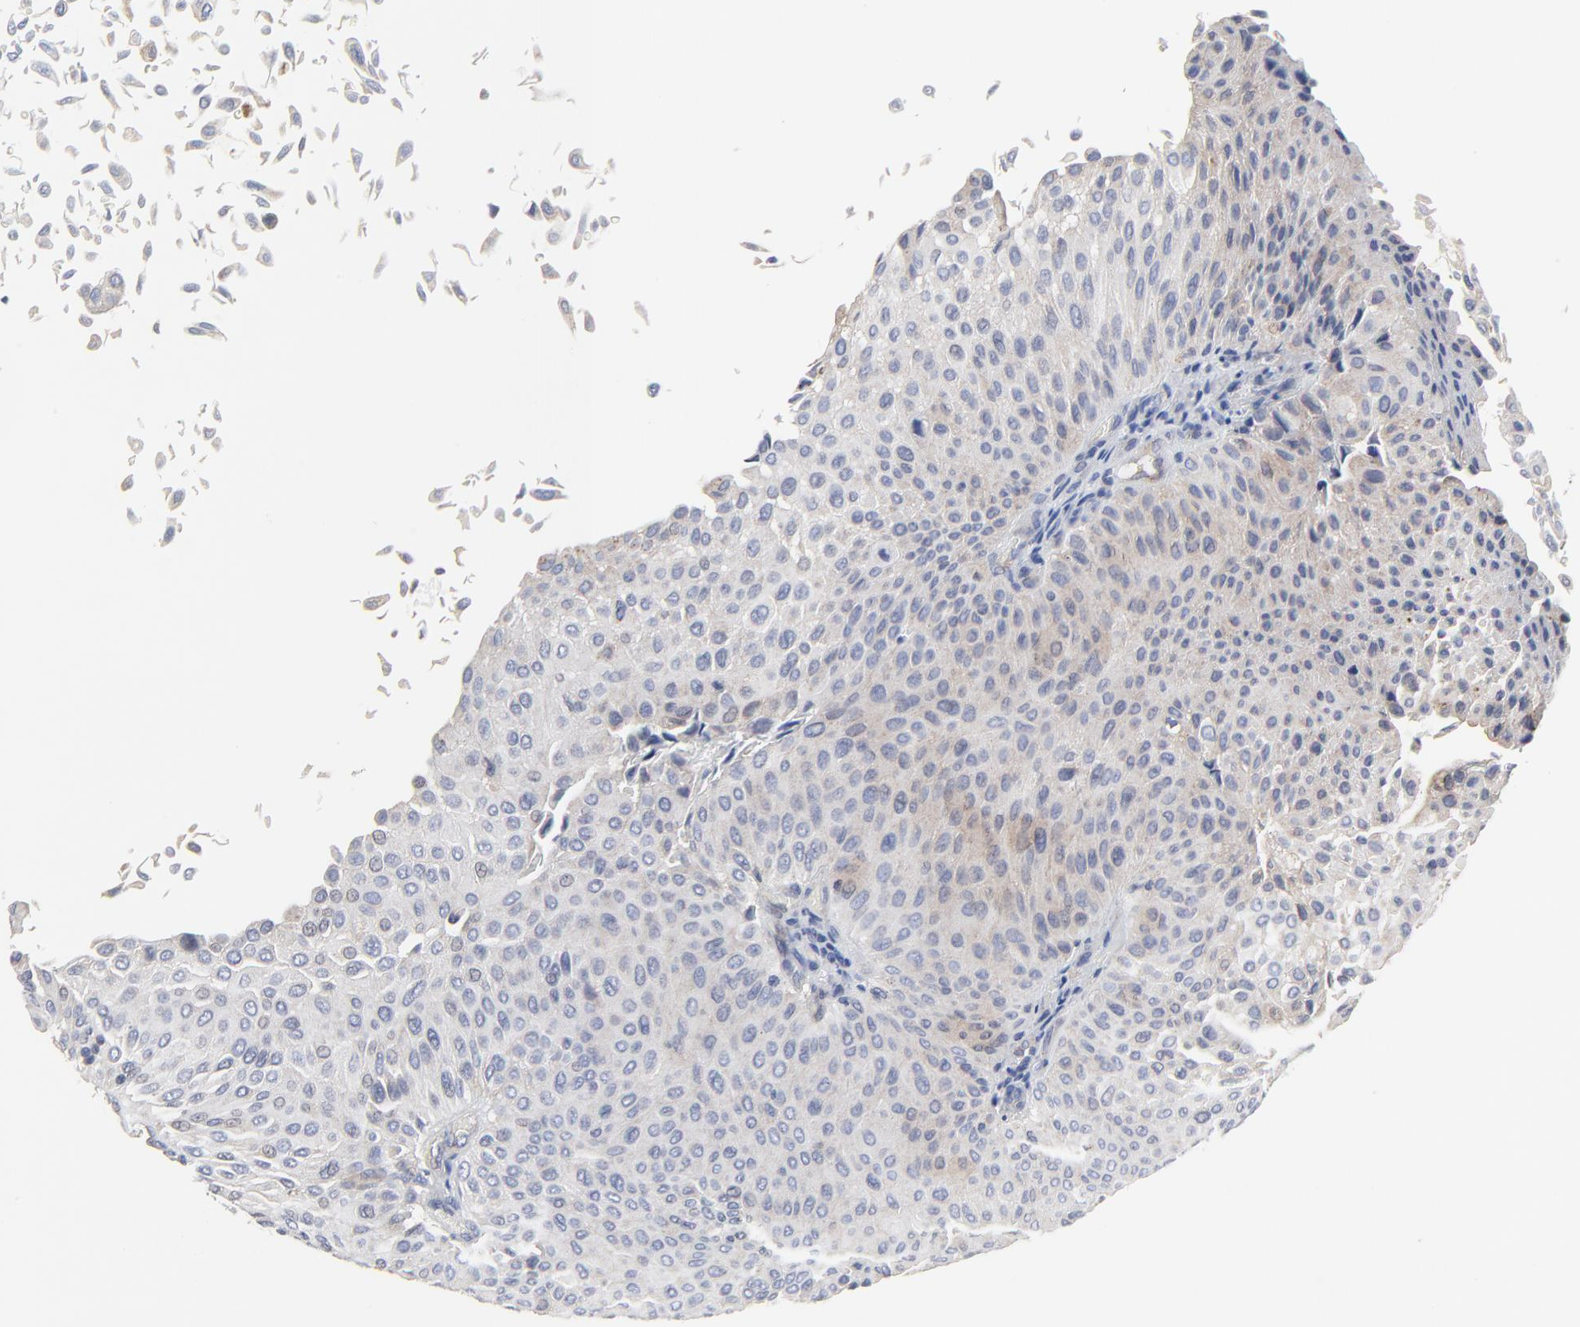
{"staining": {"intensity": "negative", "quantity": "none", "location": "none"}, "tissue": "urothelial cancer", "cell_type": "Tumor cells", "image_type": "cancer", "snomed": [{"axis": "morphology", "description": "Urothelial carcinoma, Low grade"}, {"axis": "topography", "description": "Urinary bladder"}], "caption": "Tumor cells show no significant positivity in urothelial cancer. (Immunohistochemistry, brightfield microscopy, high magnification).", "gene": "DHRSX", "patient": {"sex": "male", "age": 64}}